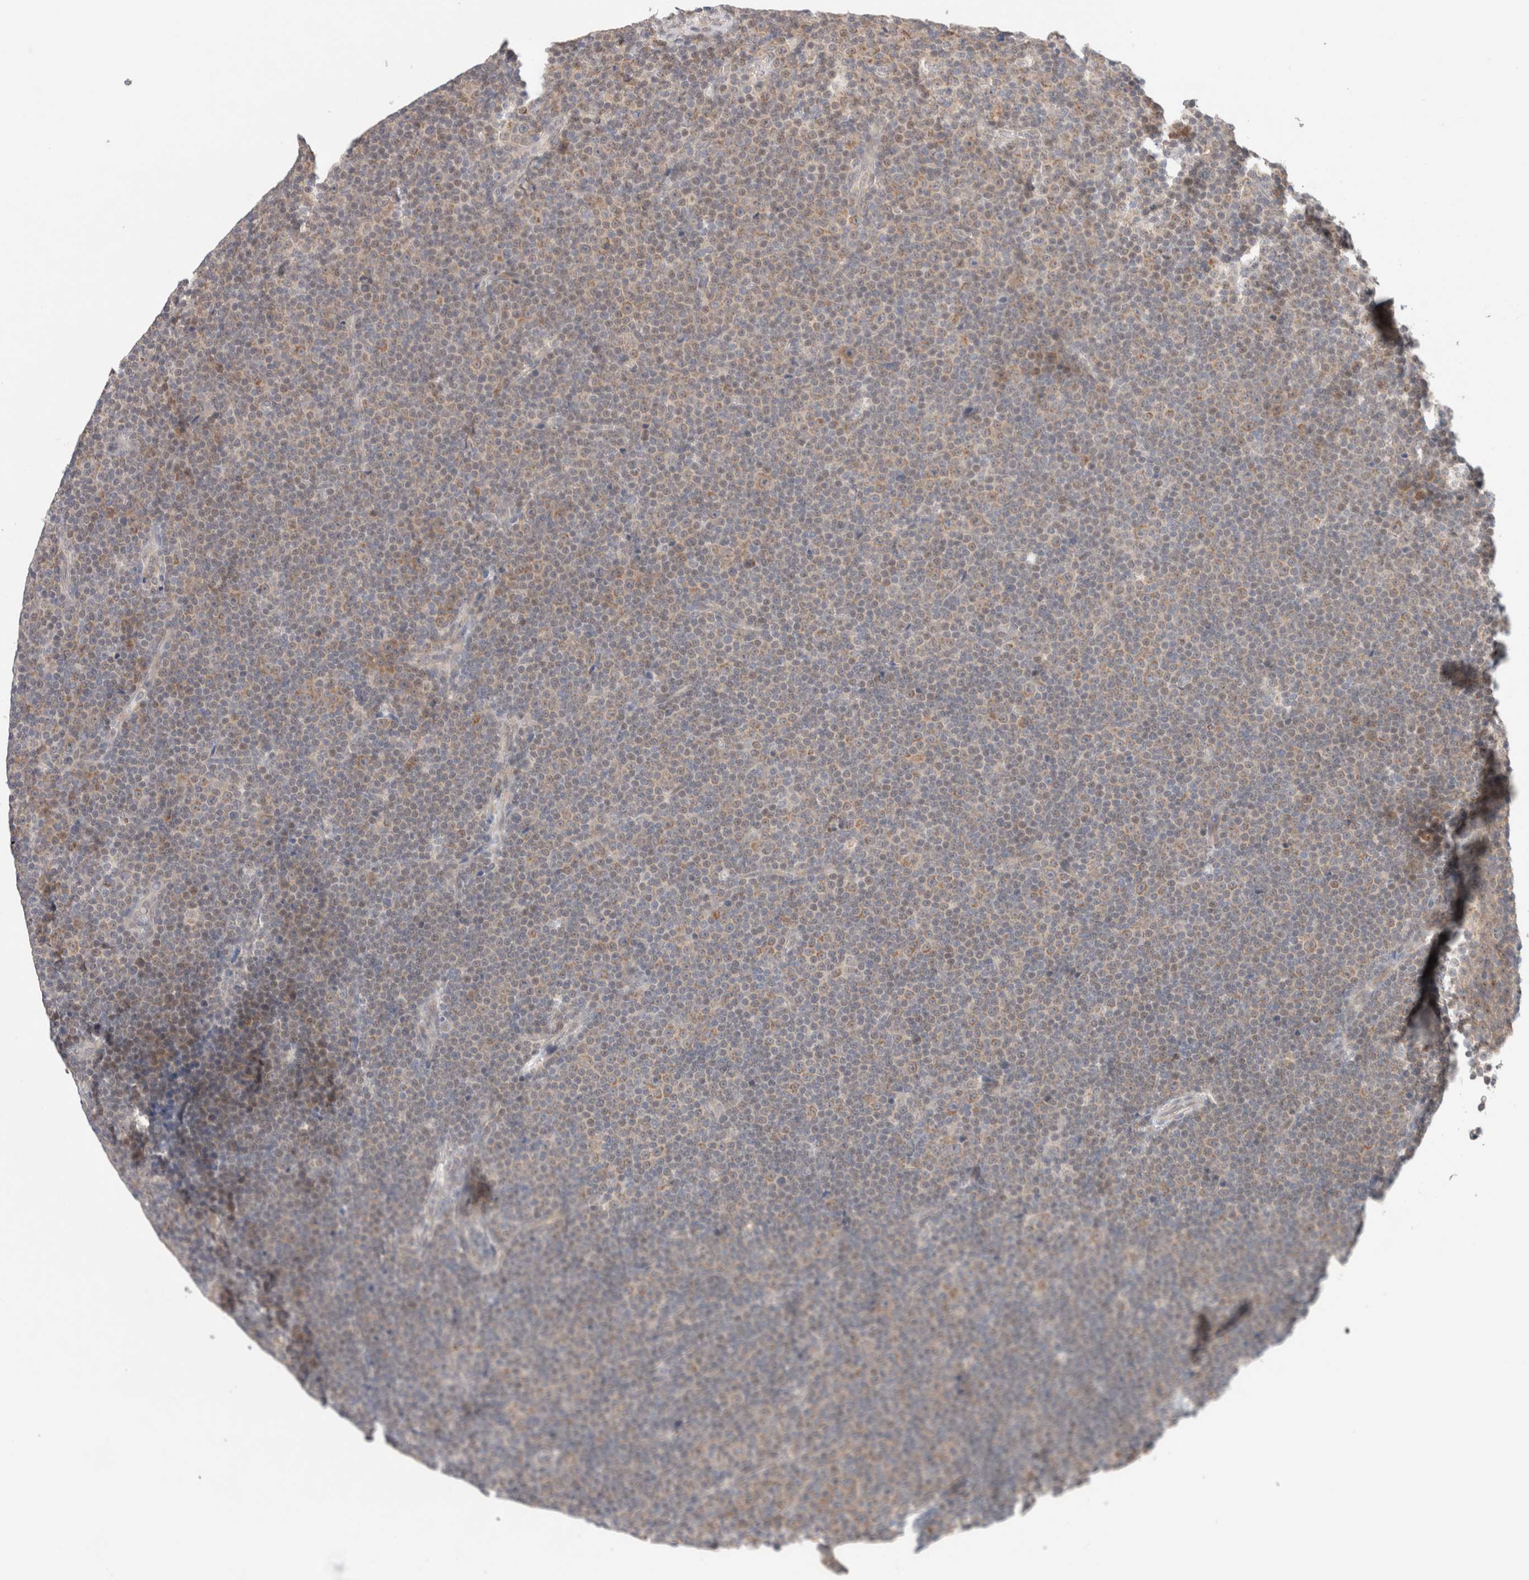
{"staining": {"intensity": "weak", "quantity": "<25%", "location": "cytoplasmic/membranous"}, "tissue": "lymphoma", "cell_type": "Tumor cells", "image_type": "cancer", "snomed": [{"axis": "morphology", "description": "Malignant lymphoma, non-Hodgkin's type, Low grade"}, {"axis": "topography", "description": "Lymph node"}], "caption": "The immunohistochemistry micrograph has no significant positivity in tumor cells of lymphoma tissue.", "gene": "ERI3", "patient": {"sex": "female", "age": 67}}